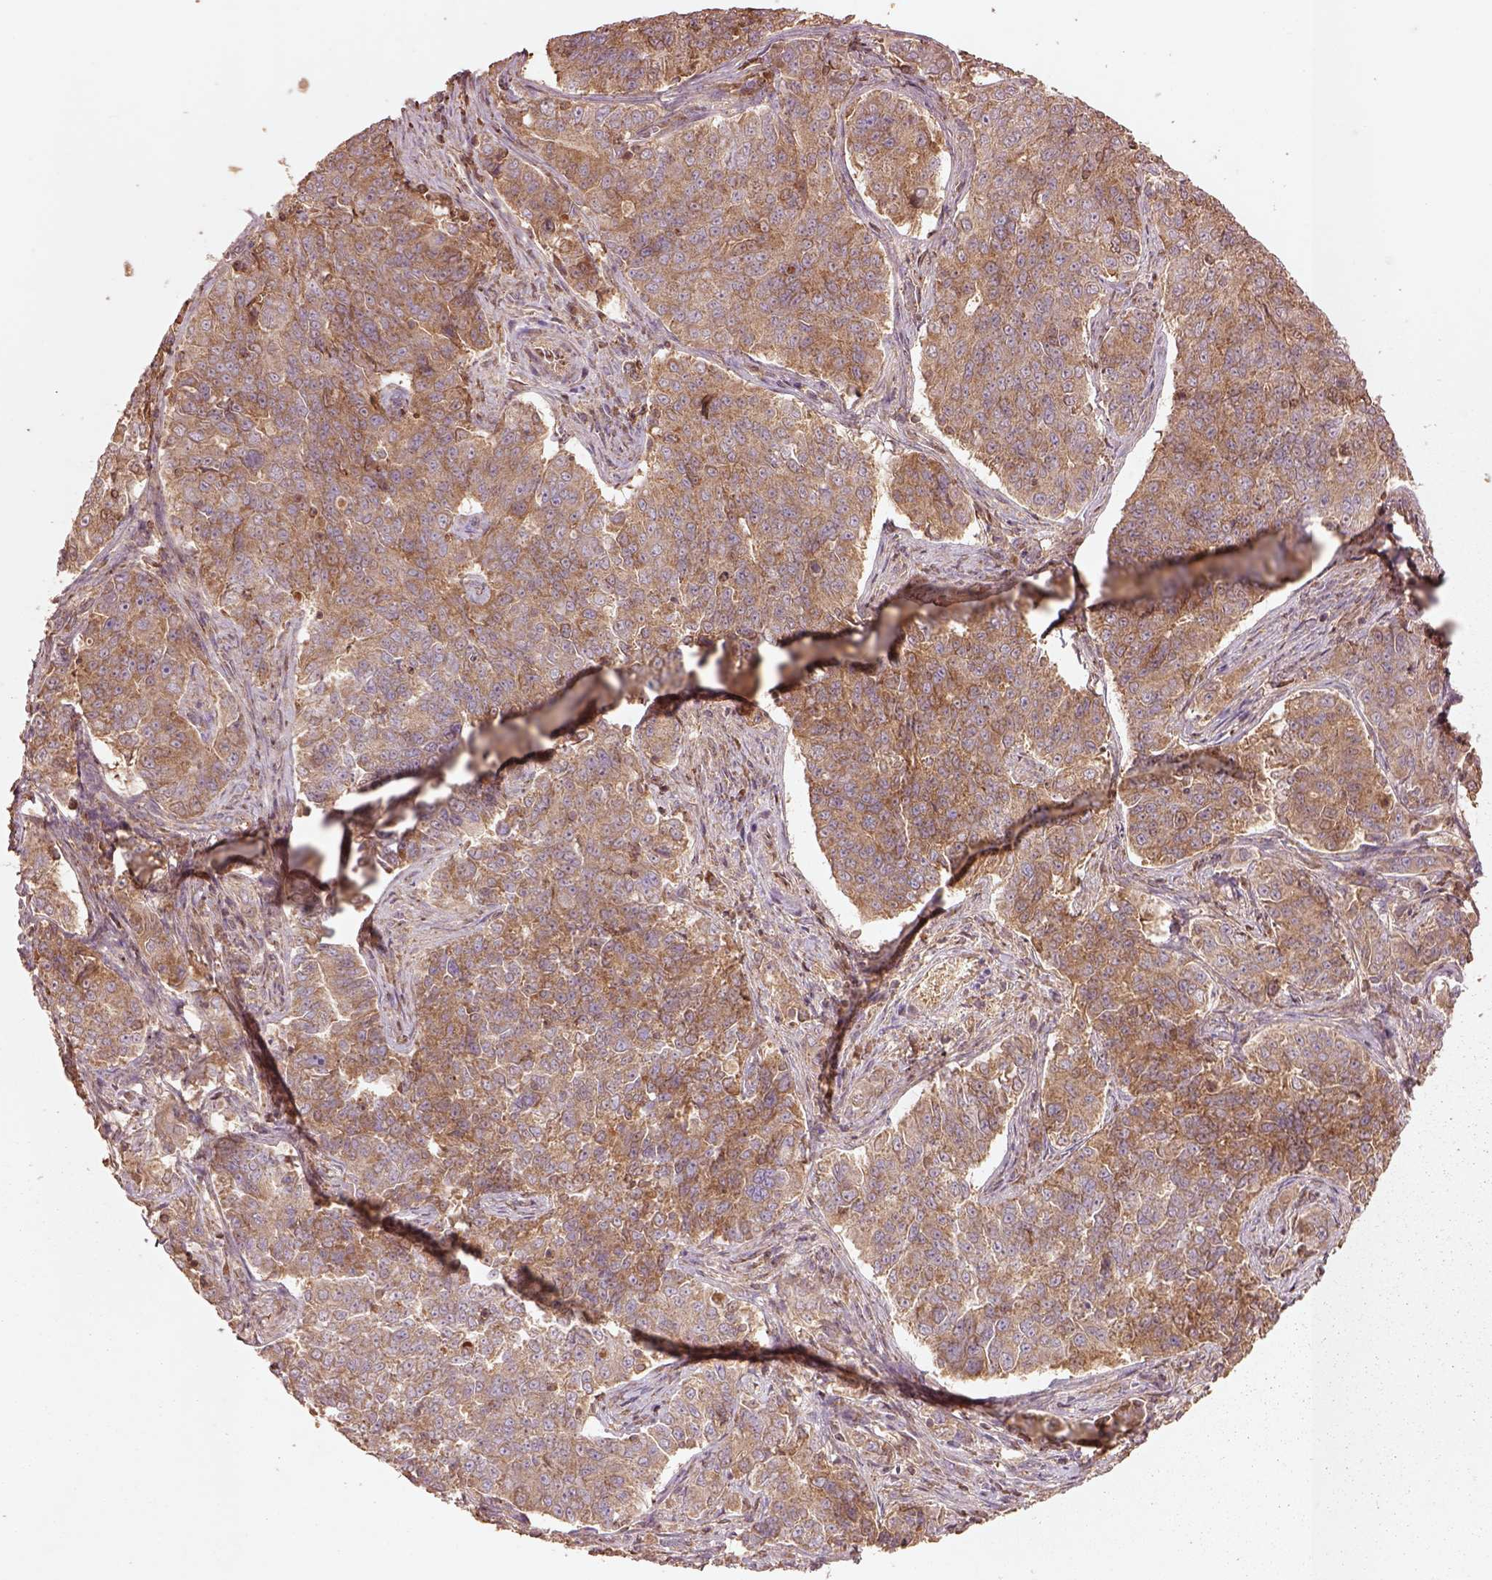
{"staining": {"intensity": "moderate", "quantity": "25%-75%", "location": "cytoplasmic/membranous"}, "tissue": "endometrial cancer", "cell_type": "Tumor cells", "image_type": "cancer", "snomed": [{"axis": "morphology", "description": "Adenocarcinoma, NOS"}, {"axis": "topography", "description": "Endometrium"}], "caption": "Human adenocarcinoma (endometrial) stained with a brown dye displays moderate cytoplasmic/membranous positive positivity in approximately 25%-75% of tumor cells.", "gene": "TRADD", "patient": {"sex": "female", "age": 43}}